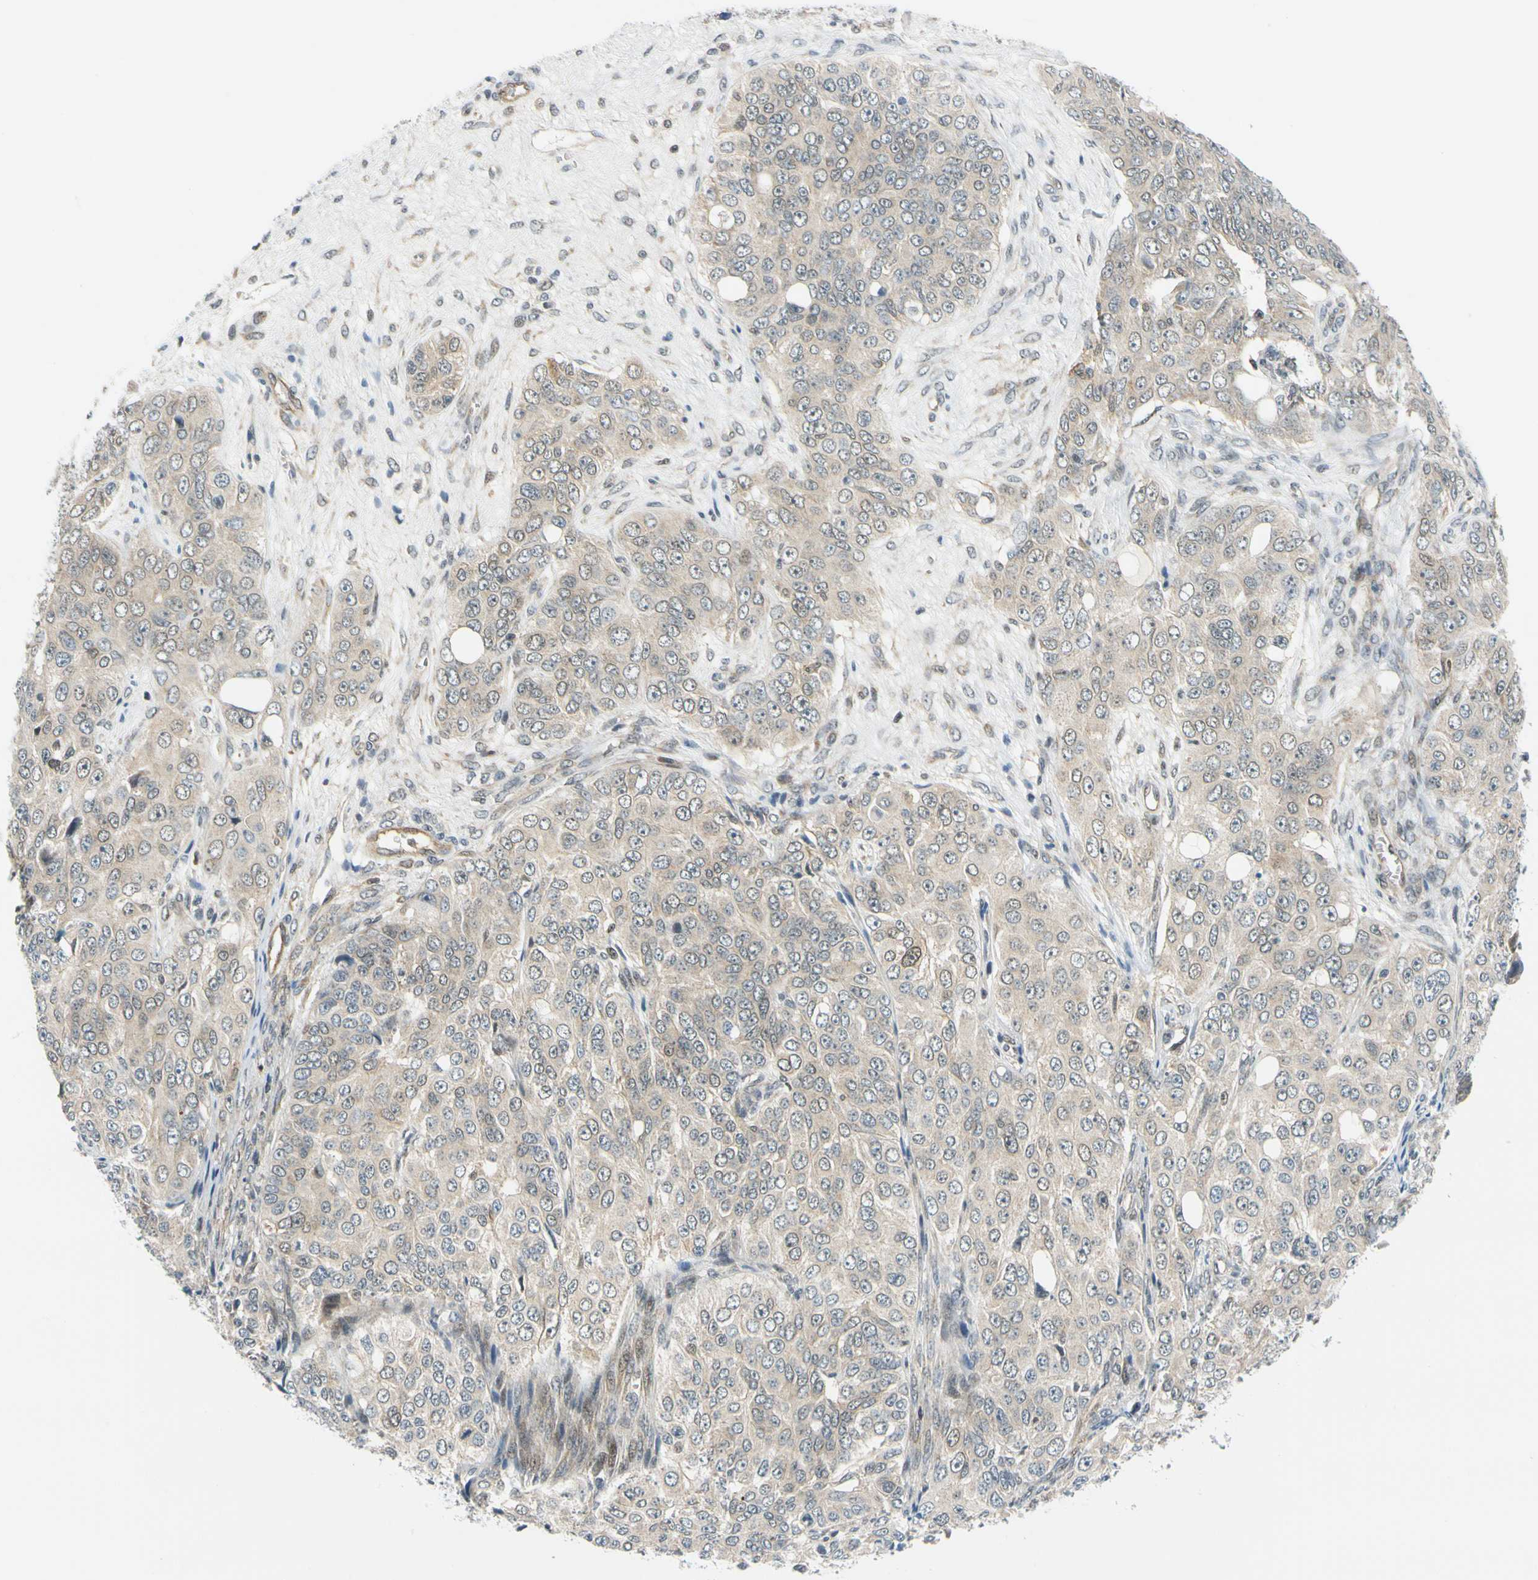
{"staining": {"intensity": "weak", "quantity": "<25%", "location": "cytoplasmic/membranous"}, "tissue": "ovarian cancer", "cell_type": "Tumor cells", "image_type": "cancer", "snomed": [{"axis": "morphology", "description": "Carcinoma, endometroid"}, {"axis": "topography", "description": "Ovary"}], "caption": "IHC photomicrograph of human ovarian endometroid carcinoma stained for a protein (brown), which demonstrates no expression in tumor cells.", "gene": "MAPK9", "patient": {"sex": "female", "age": 51}}